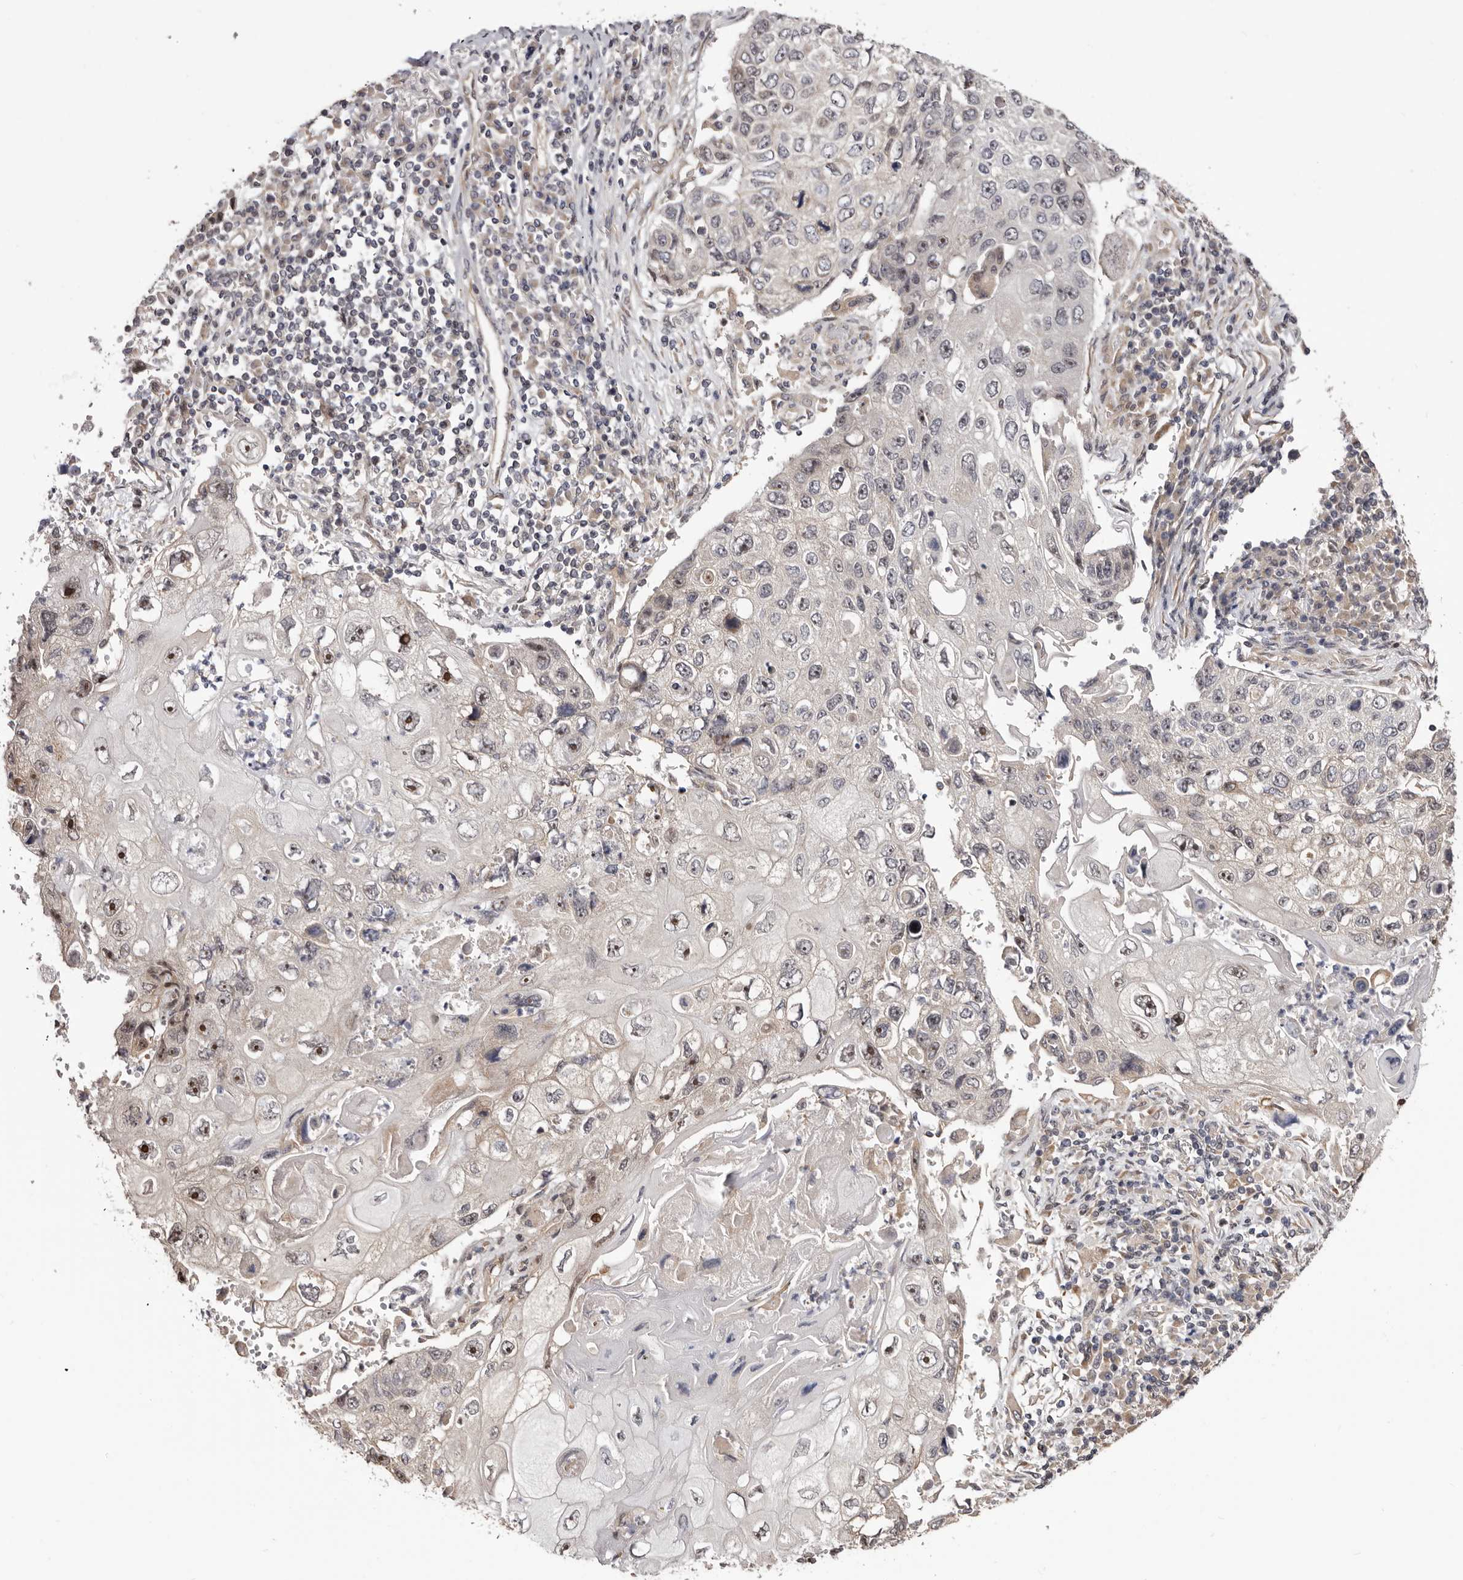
{"staining": {"intensity": "negative", "quantity": "none", "location": "none"}, "tissue": "lung cancer", "cell_type": "Tumor cells", "image_type": "cancer", "snomed": [{"axis": "morphology", "description": "Squamous cell carcinoma, NOS"}, {"axis": "topography", "description": "Lung"}], "caption": "A histopathology image of lung squamous cell carcinoma stained for a protein reveals no brown staining in tumor cells.", "gene": "NOL12", "patient": {"sex": "male", "age": 61}}